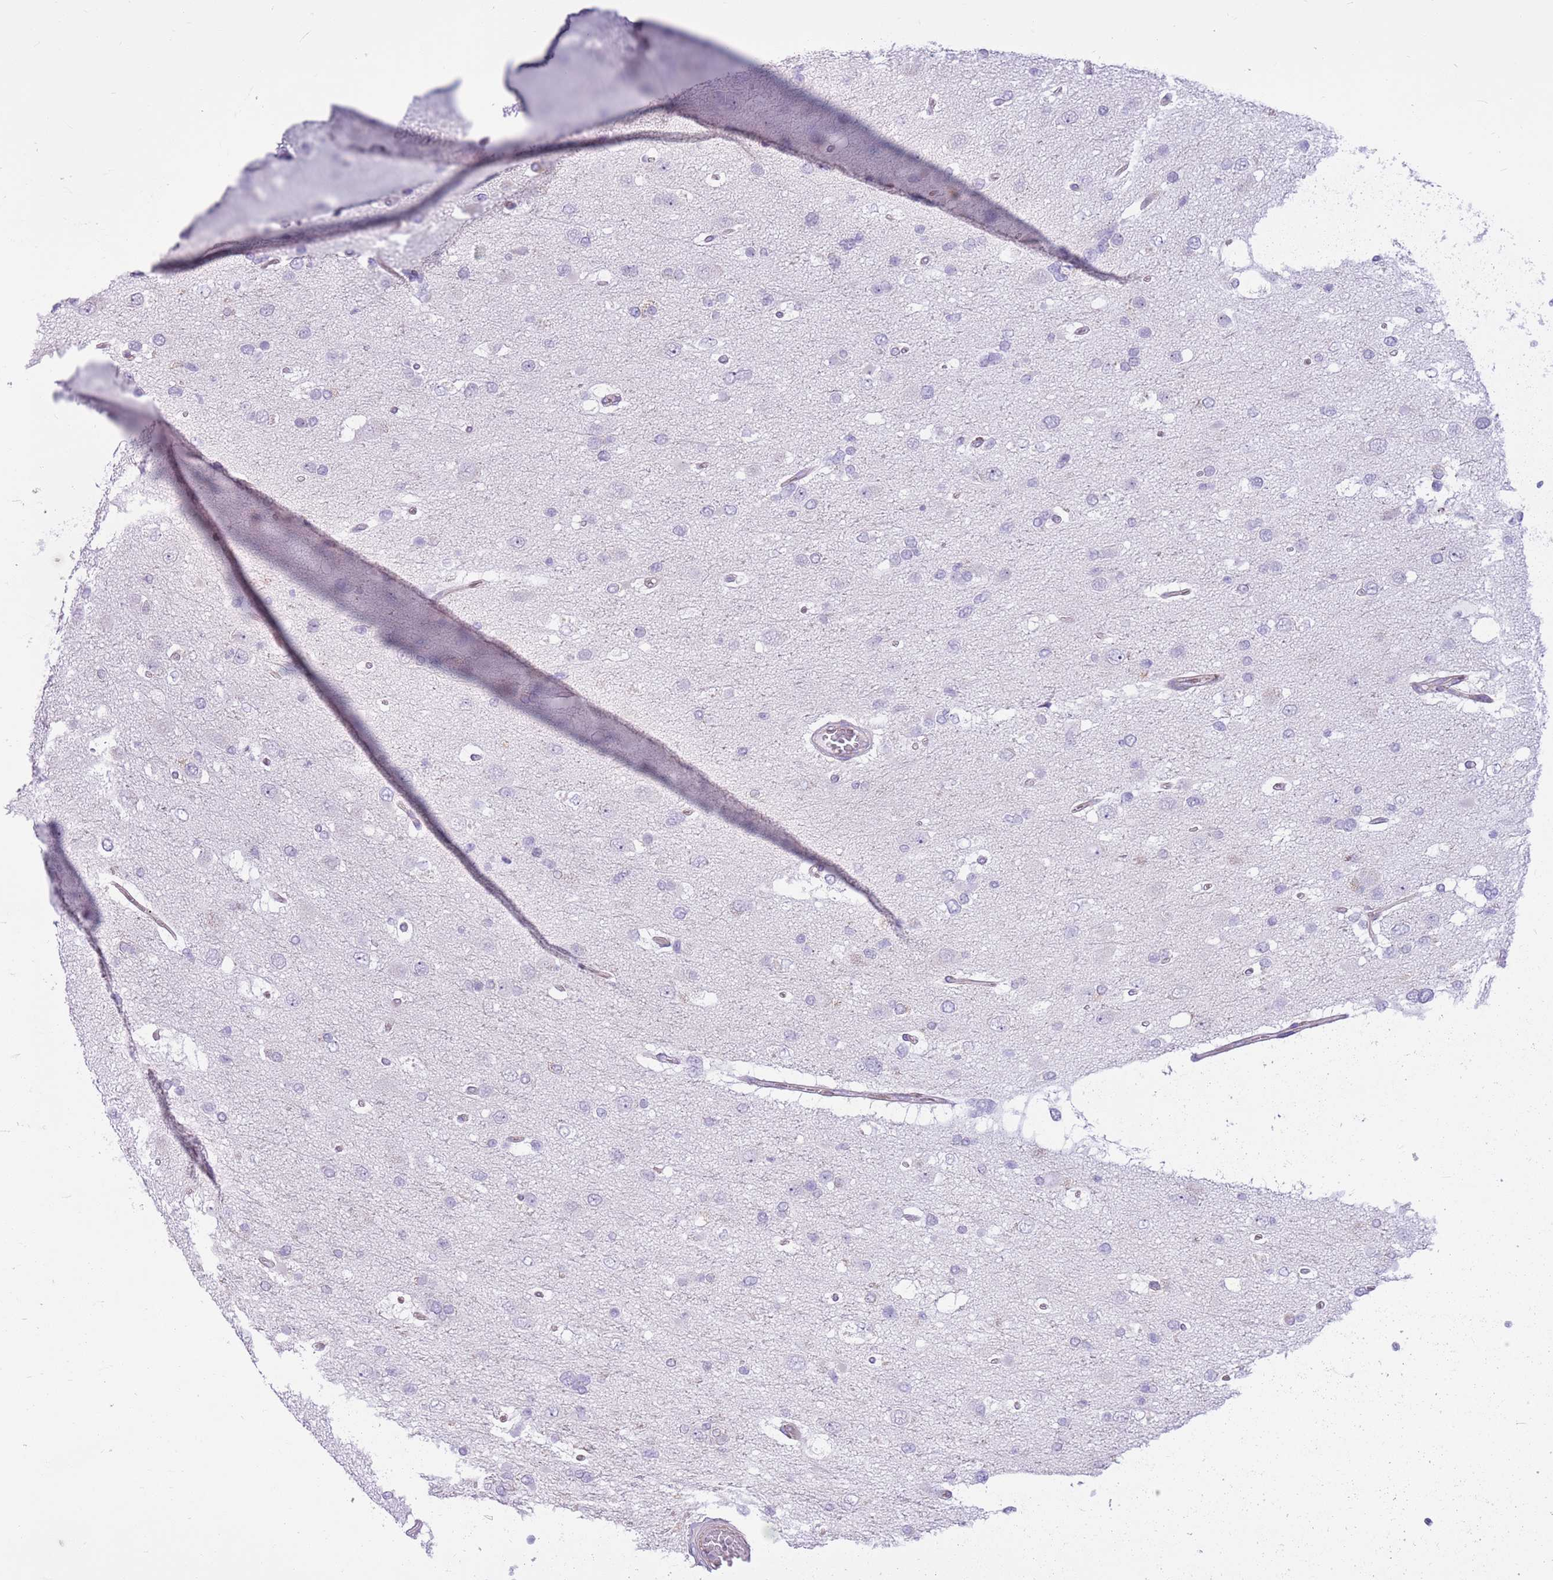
{"staining": {"intensity": "negative", "quantity": "none", "location": "none"}, "tissue": "glioma", "cell_type": "Tumor cells", "image_type": "cancer", "snomed": [{"axis": "morphology", "description": "Glioma, malignant, High grade"}, {"axis": "topography", "description": "Brain"}], "caption": "DAB immunohistochemical staining of human malignant glioma (high-grade) displays no significant positivity in tumor cells.", "gene": "PARP8", "patient": {"sex": "male", "age": 53}}